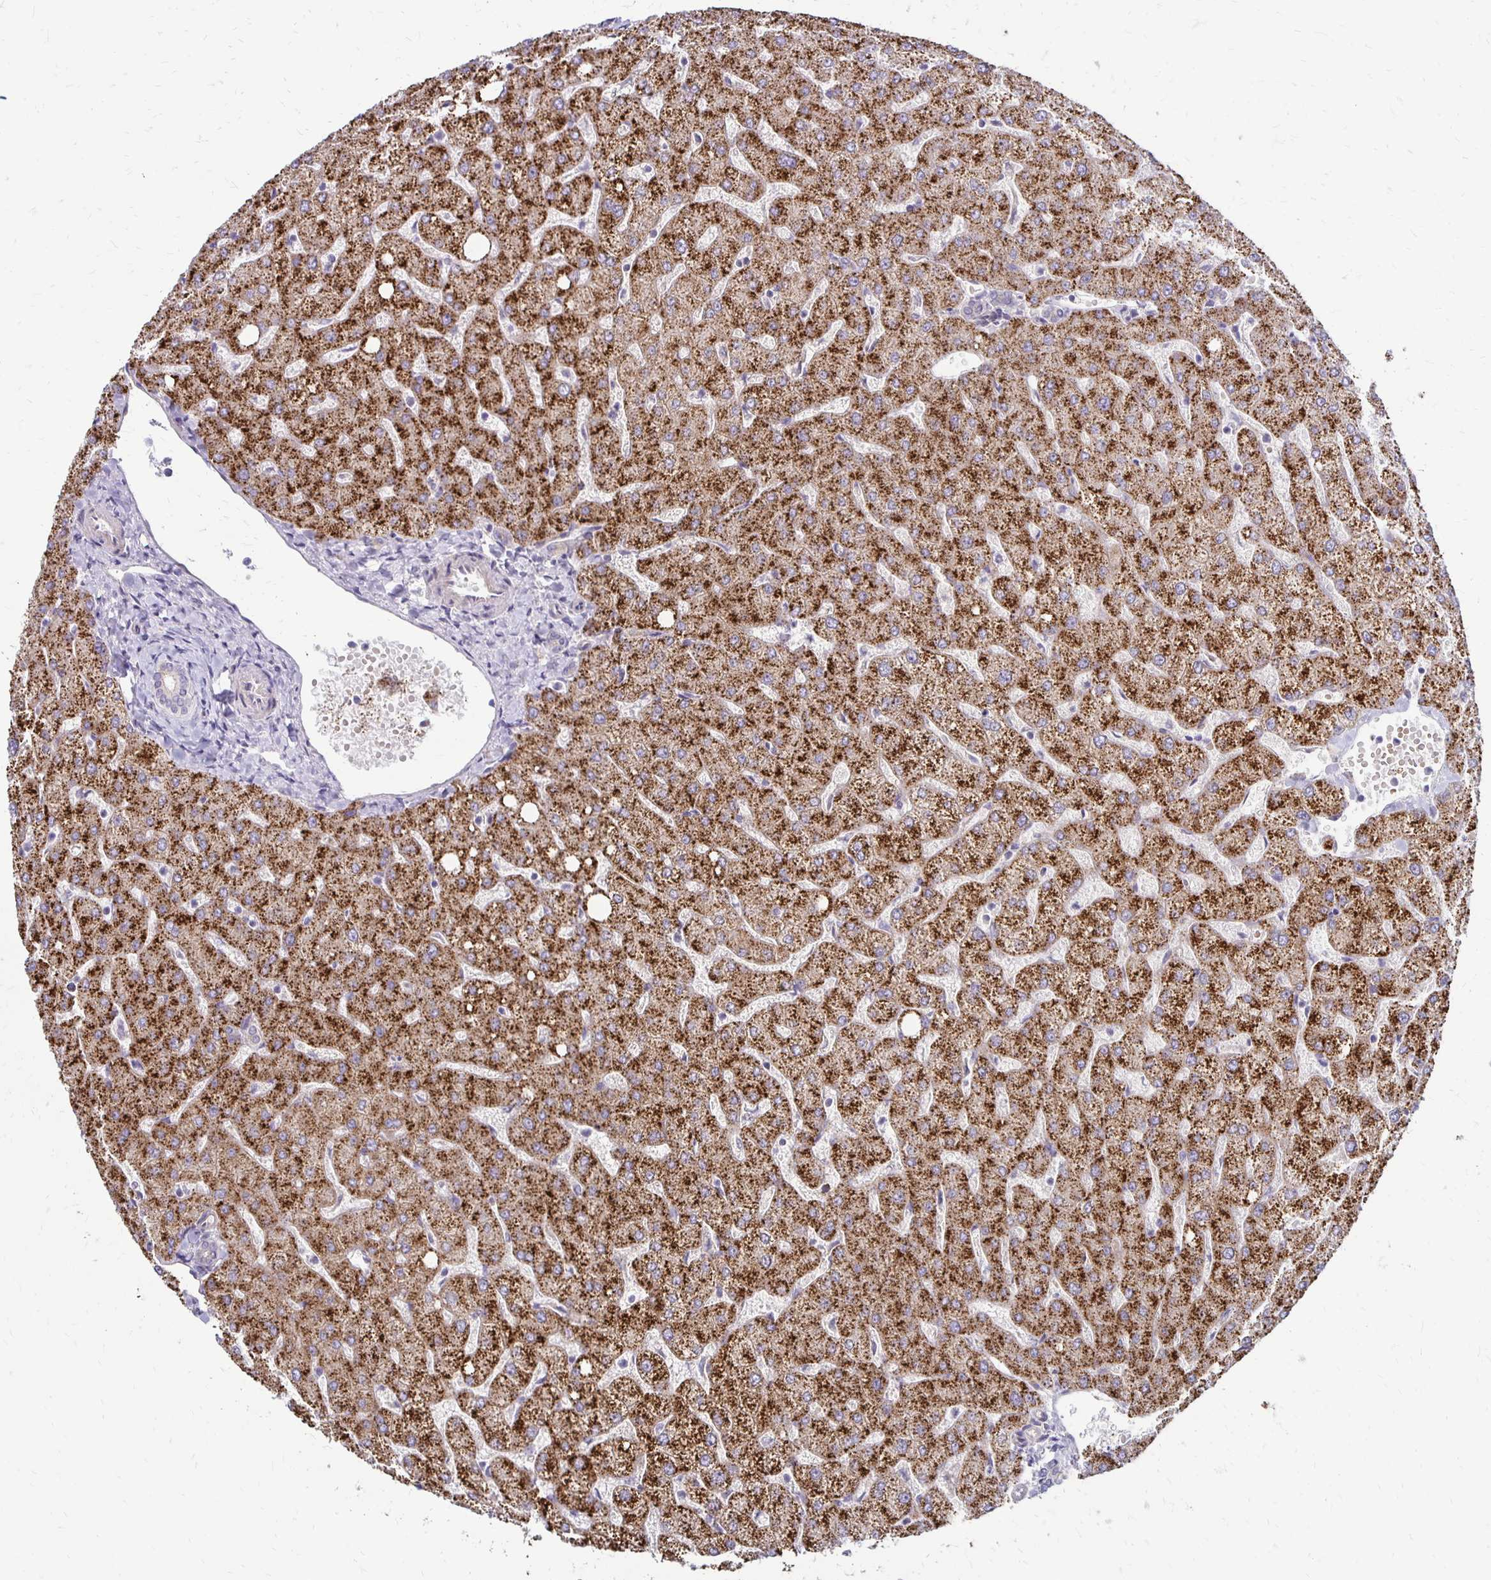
{"staining": {"intensity": "negative", "quantity": "none", "location": "none"}, "tissue": "liver", "cell_type": "Cholangiocytes", "image_type": "normal", "snomed": [{"axis": "morphology", "description": "Normal tissue, NOS"}, {"axis": "topography", "description": "Liver"}], "caption": "Cholangiocytes are negative for brown protein staining in unremarkable liver.", "gene": "KATNBL1", "patient": {"sex": "female", "age": 54}}